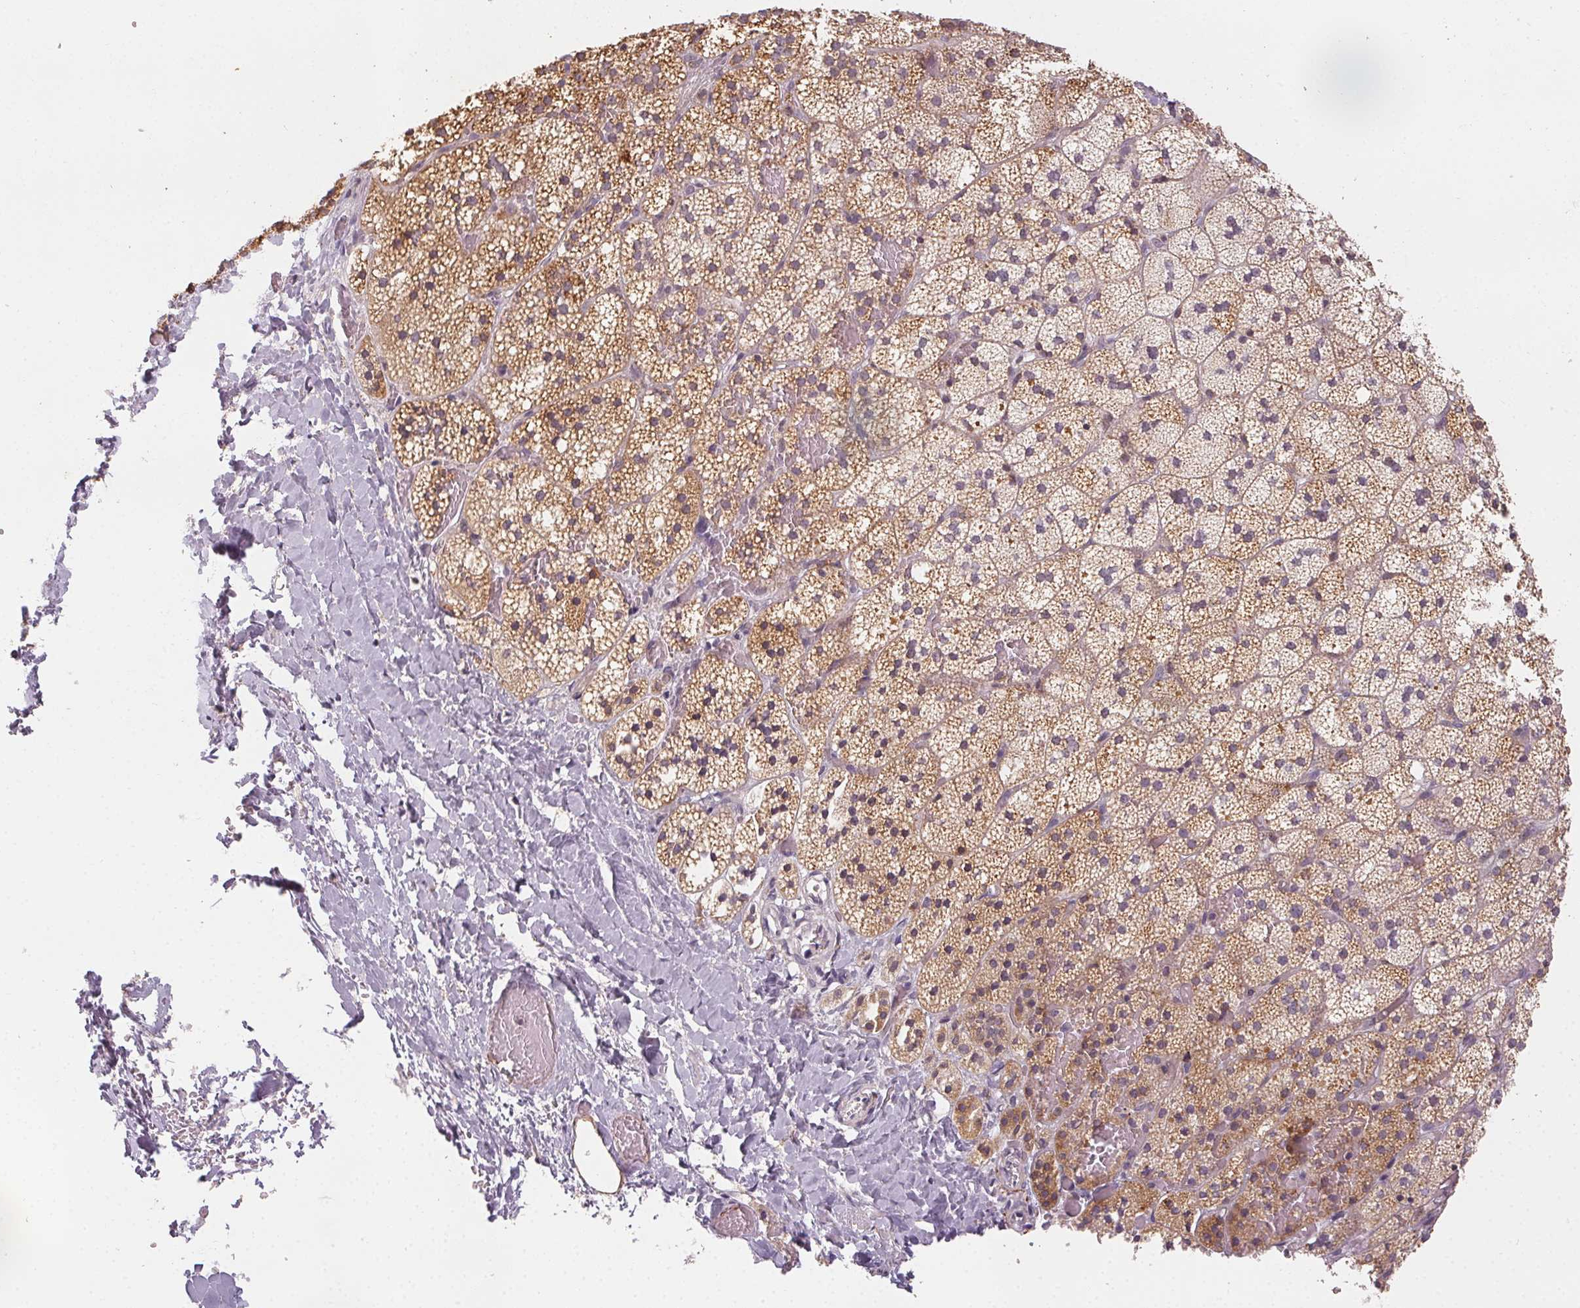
{"staining": {"intensity": "moderate", "quantity": ">75%", "location": "cytoplasmic/membranous"}, "tissue": "adrenal gland", "cell_type": "Glandular cells", "image_type": "normal", "snomed": [{"axis": "morphology", "description": "Normal tissue, NOS"}, {"axis": "topography", "description": "Adrenal gland"}], "caption": "Immunohistochemical staining of unremarkable human adrenal gland exhibits >75% levels of moderate cytoplasmic/membranous protein positivity in about >75% of glandular cells. The staining is performed using DAB brown chromogen to label protein expression. The nuclei are counter-stained blue using hematoxylin.", "gene": "NCOA4", "patient": {"sex": "male", "age": 53}}